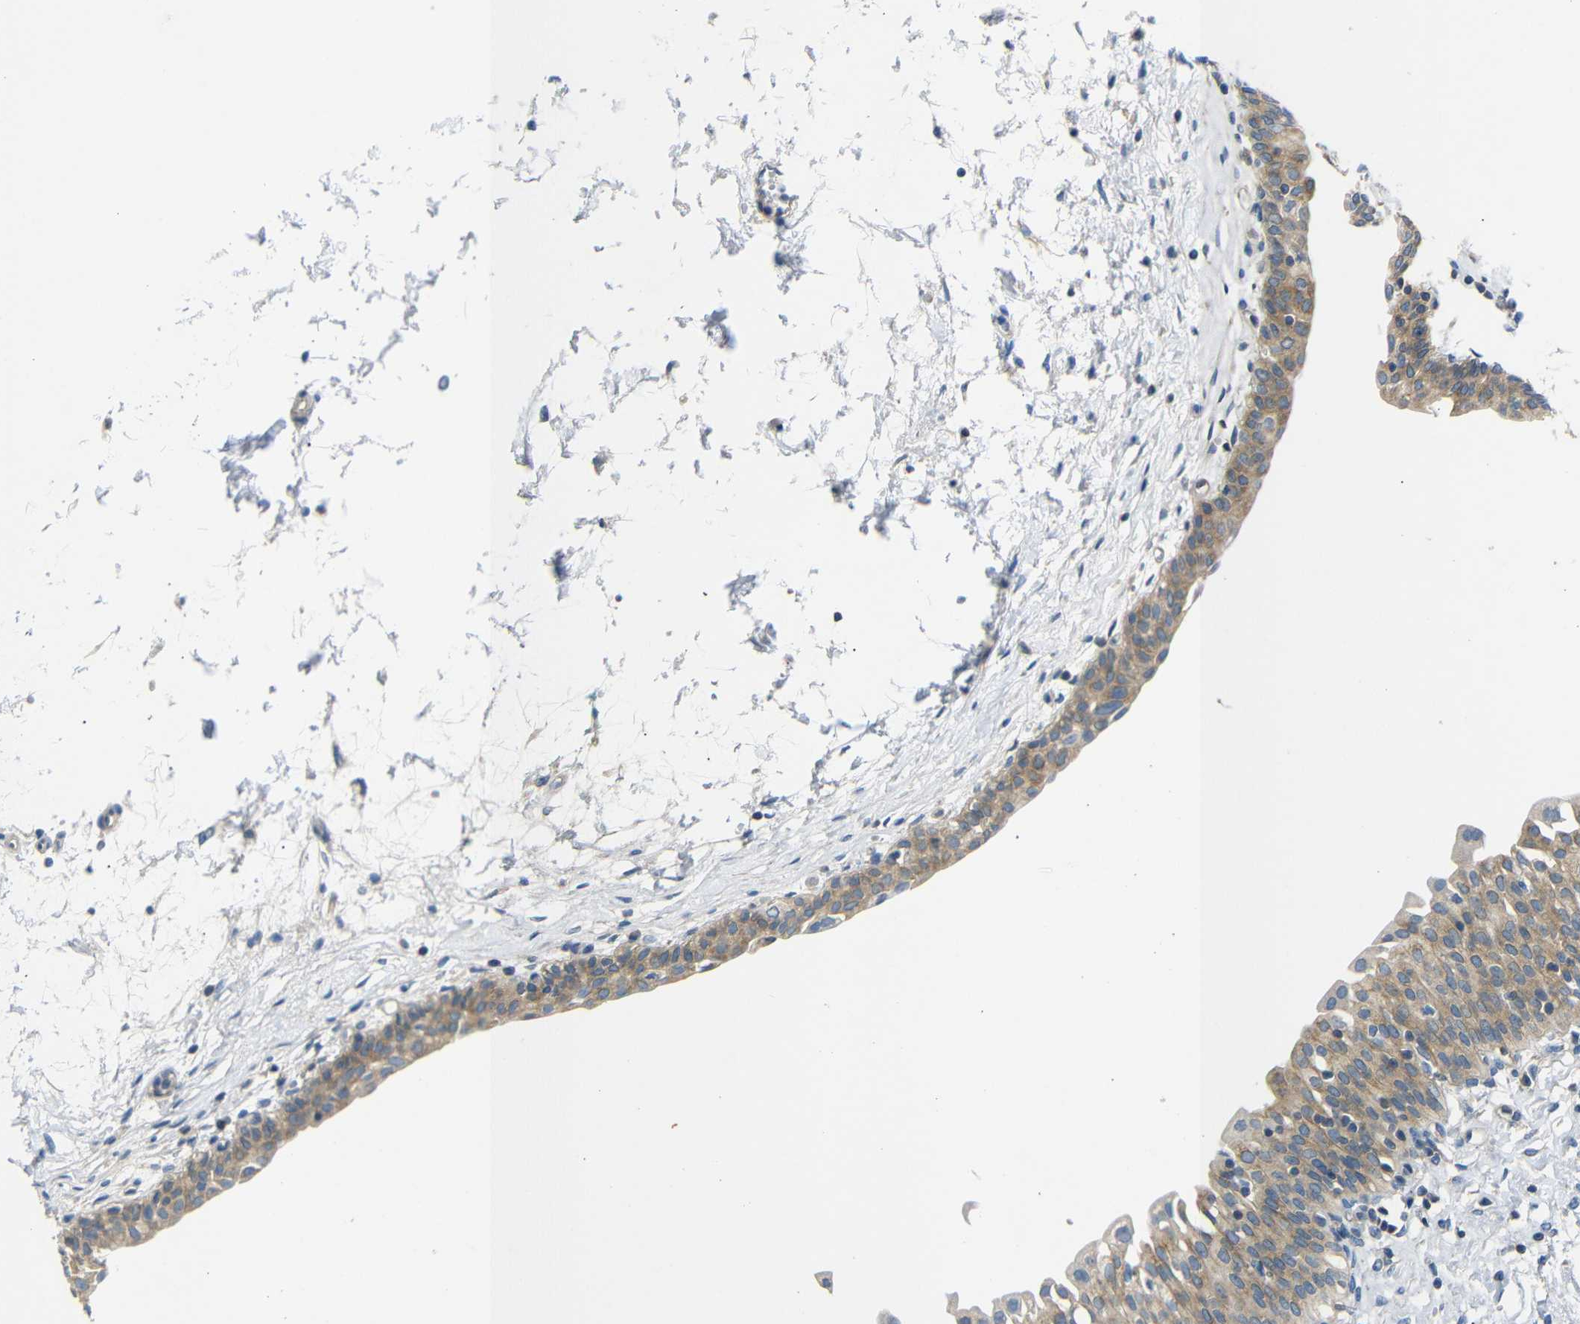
{"staining": {"intensity": "moderate", "quantity": ">75%", "location": "cytoplasmic/membranous"}, "tissue": "urinary bladder", "cell_type": "Urothelial cells", "image_type": "normal", "snomed": [{"axis": "morphology", "description": "Normal tissue, NOS"}, {"axis": "topography", "description": "Urinary bladder"}], "caption": "A high-resolution histopathology image shows immunohistochemistry (IHC) staining of unremarkable urinary bladder, which demonstrates moderate cytoplasmic/membranous staining in about >75% of urothelial cells.", "gene": "DCP1A", "patient": {"sex": "male", "age": 55}}